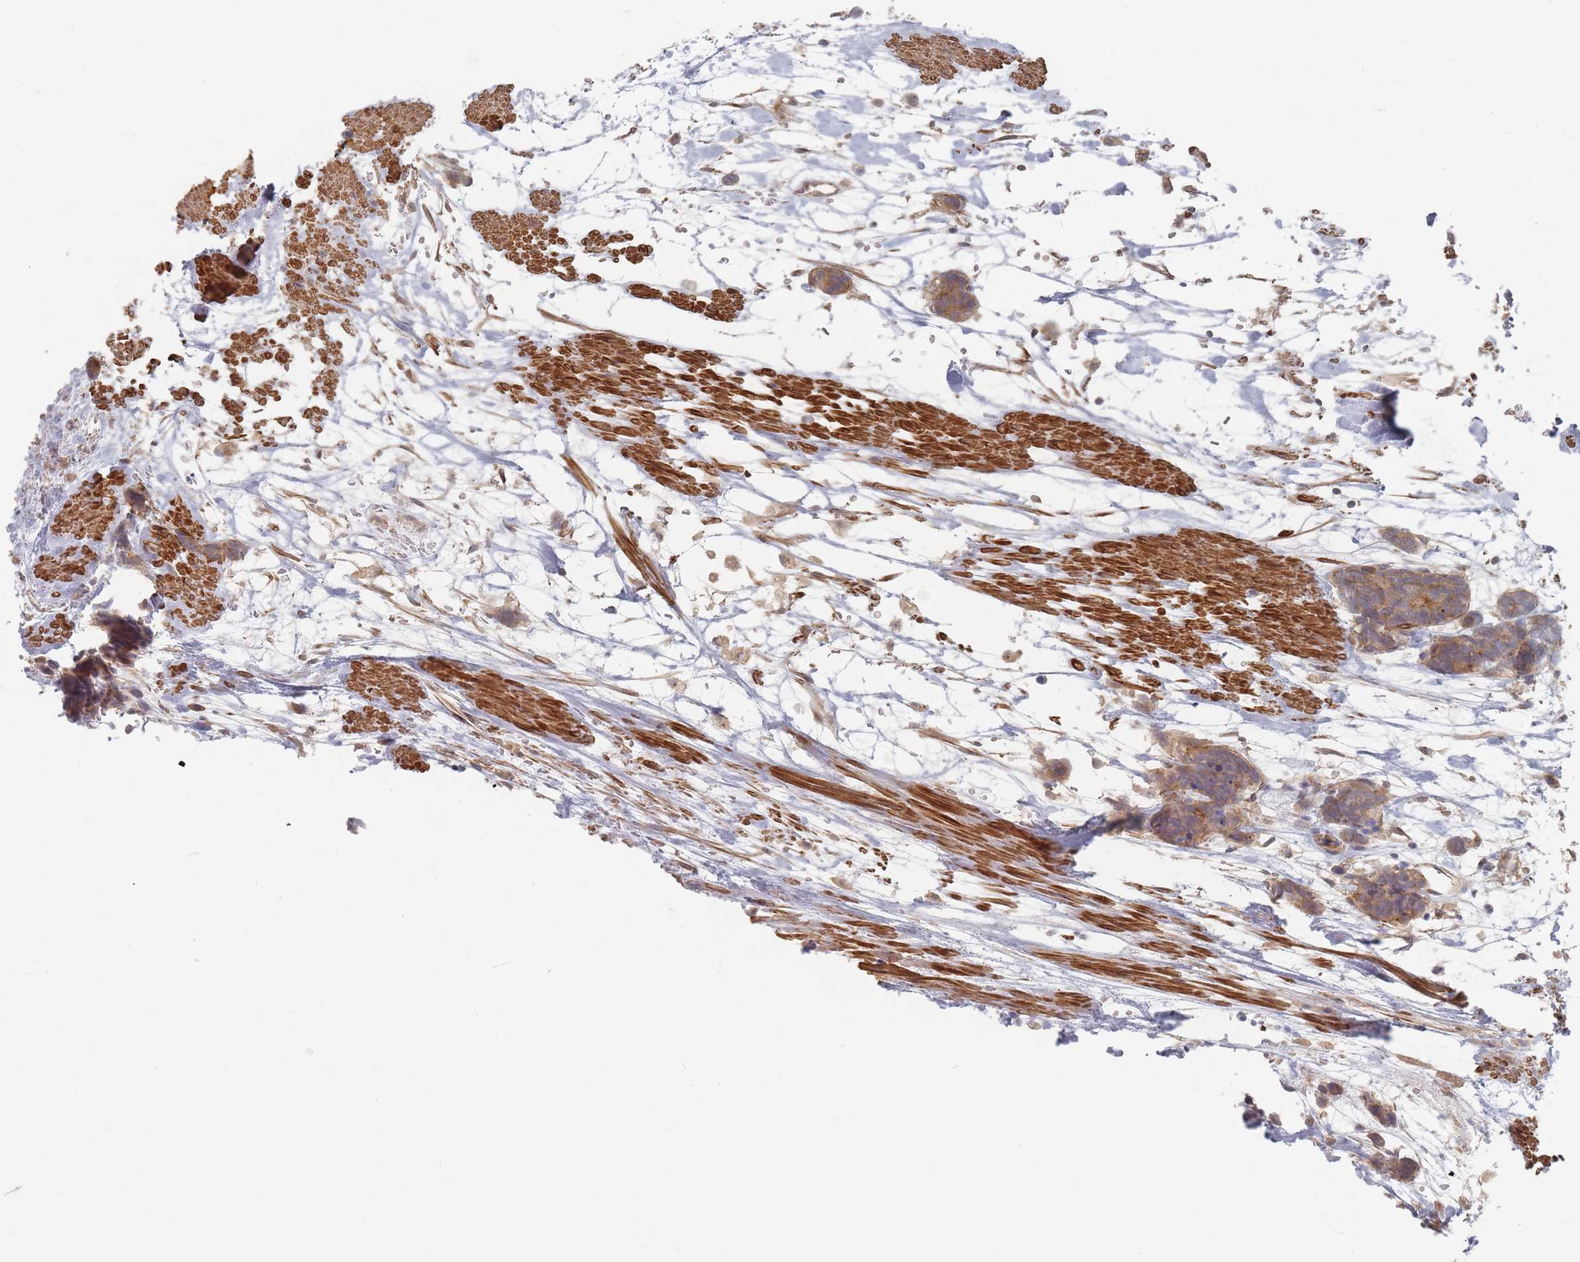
{"staining": {"intensity": "moderate", "quantity": ">75%", "location": "cytoplasmic/membranous"}, "tissue": "carcinoid", "cell_type": "Tumor cells", "image_type": "cancer", "snomed": [{"axis": "morphology", "description": "Carcinoma, NOS"}, {"axis": "morphology", "description": "Carcinoid, malignant, NOS"}, {"axis": "topography", "description": "Prostate"}], "caption": "The micrograph shows immunohistochemical staining of carcinoma. There is moderate cytoplasmic/membranous staining is seen in approximately >75% of tumor cells. (DAB (3,3'-diaminobenzidine) IHC with brightfield microscopy, high magnification).", "gene": "GLE1", "patient": {"sex": "male", "age": 57}}